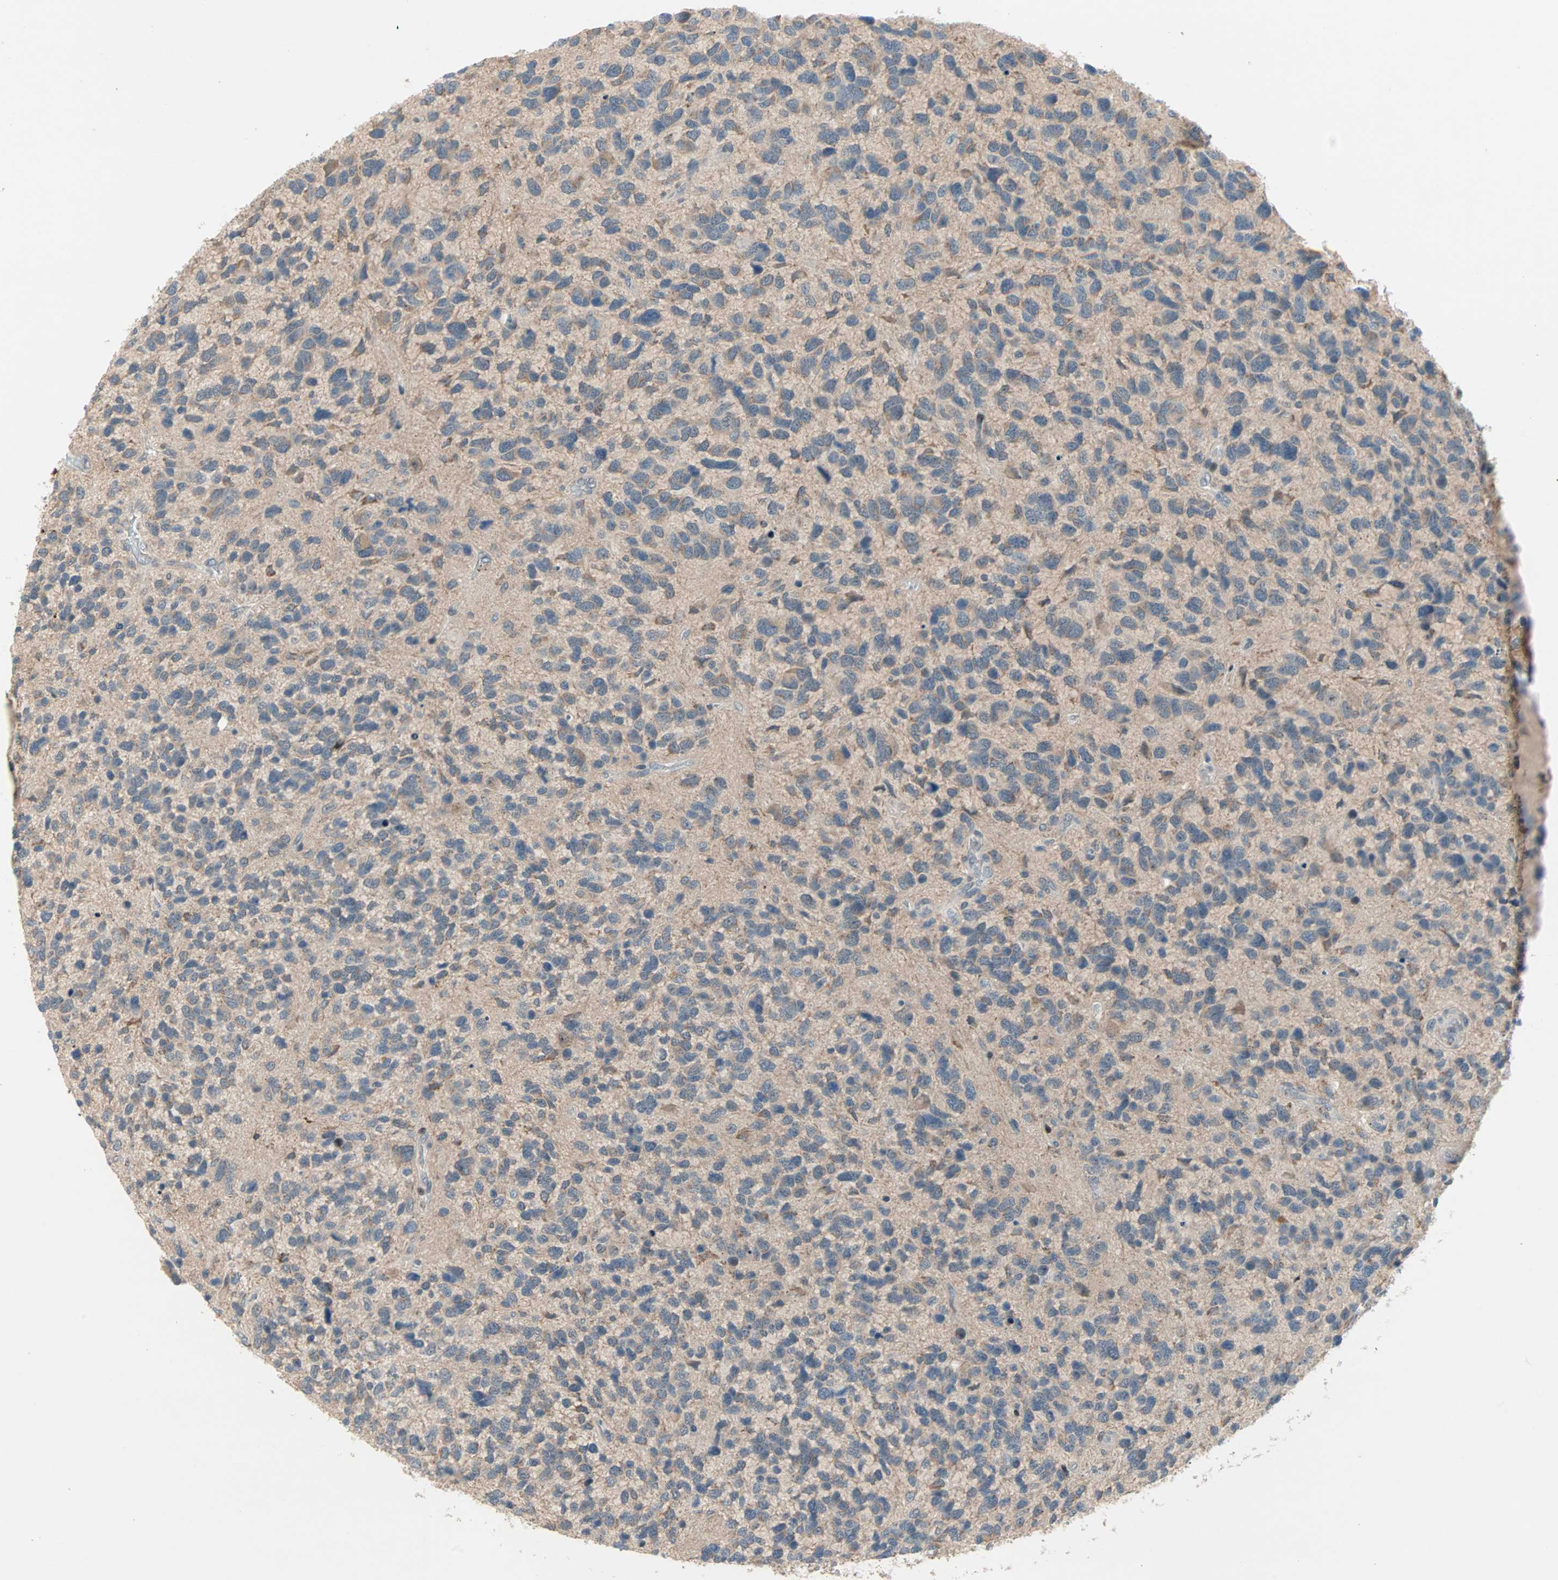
{"staining": {"intensity": "weak", "quantity": "25%-75%", "location": "cytoplasmic/membranous"}, "tissue": "glioma", "cell_type": "Tumor cells", "image_type": "cancer", "snomed": [{"axis": "morphology", "description": "Glioma, malignant, High grade"}, {"axis": "topography", "description": "Brain"}], "caption": "Glioma tissue shows weak cytoplasmic/membranous expression in approximately 25%-75% of tumor cells, visualized by immunohistochemistry.", "gene": "PROS1", "patient": {"sex": "female", "age": 58}}